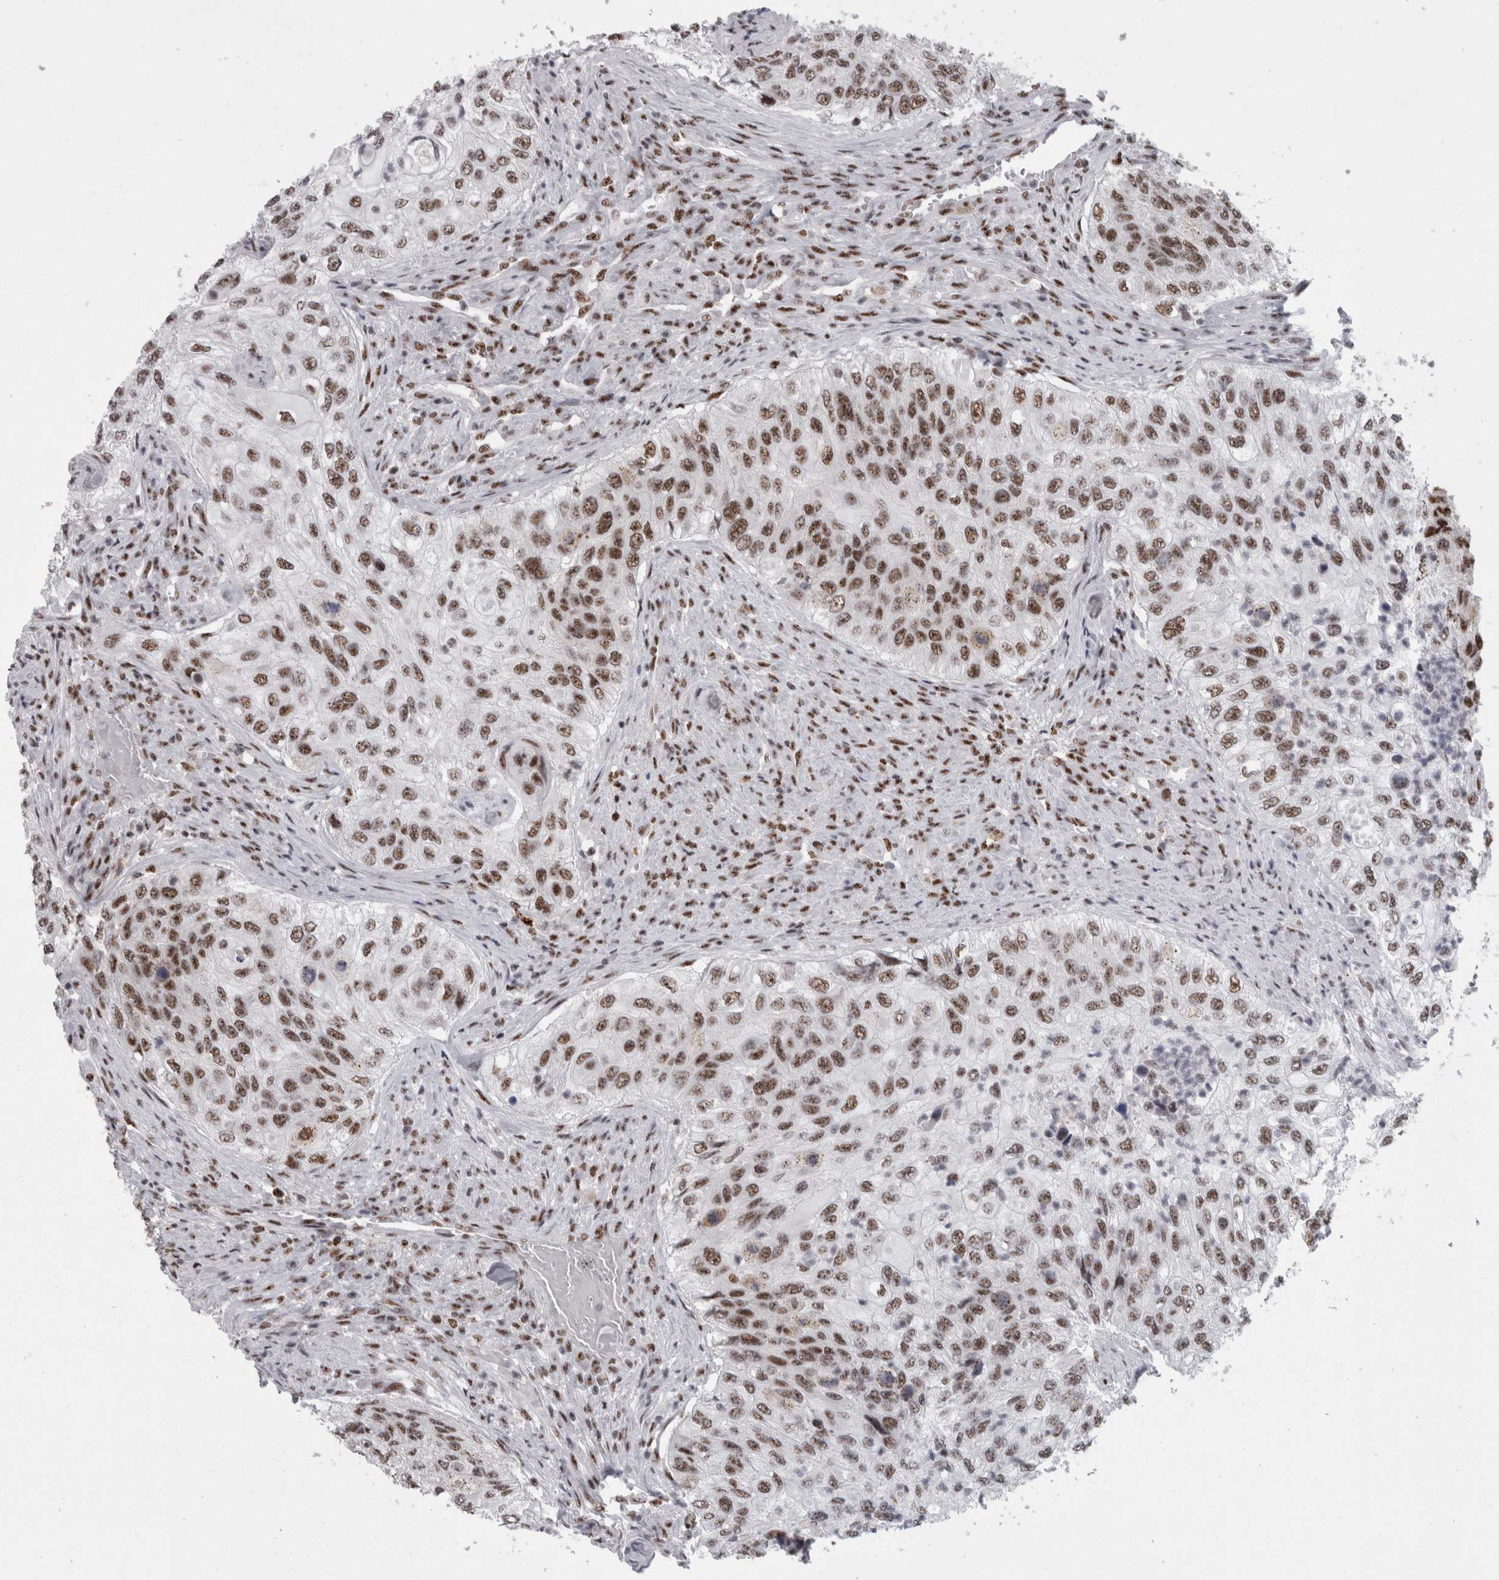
{"staining": {"intensity": "moderate", "quantity": ">75%", "location": "nuclear"}, "tissue": "urothelial cancer", "cell_type": "Tumor cells", "image_type": "cancer", "snomed": [{"axis": "morphology", "description": "Urothelial carcinoma, High grade"}, {"axis": "topography", "description": "Urinary bladder"}], "caption": "Urothelial cancer stained for a protein (brown) reveals moderate nuclear positive staining in about >75% of tumor cells.", "gene": "SNRNP40", "patient": {"sex": "female", "age": 60}}